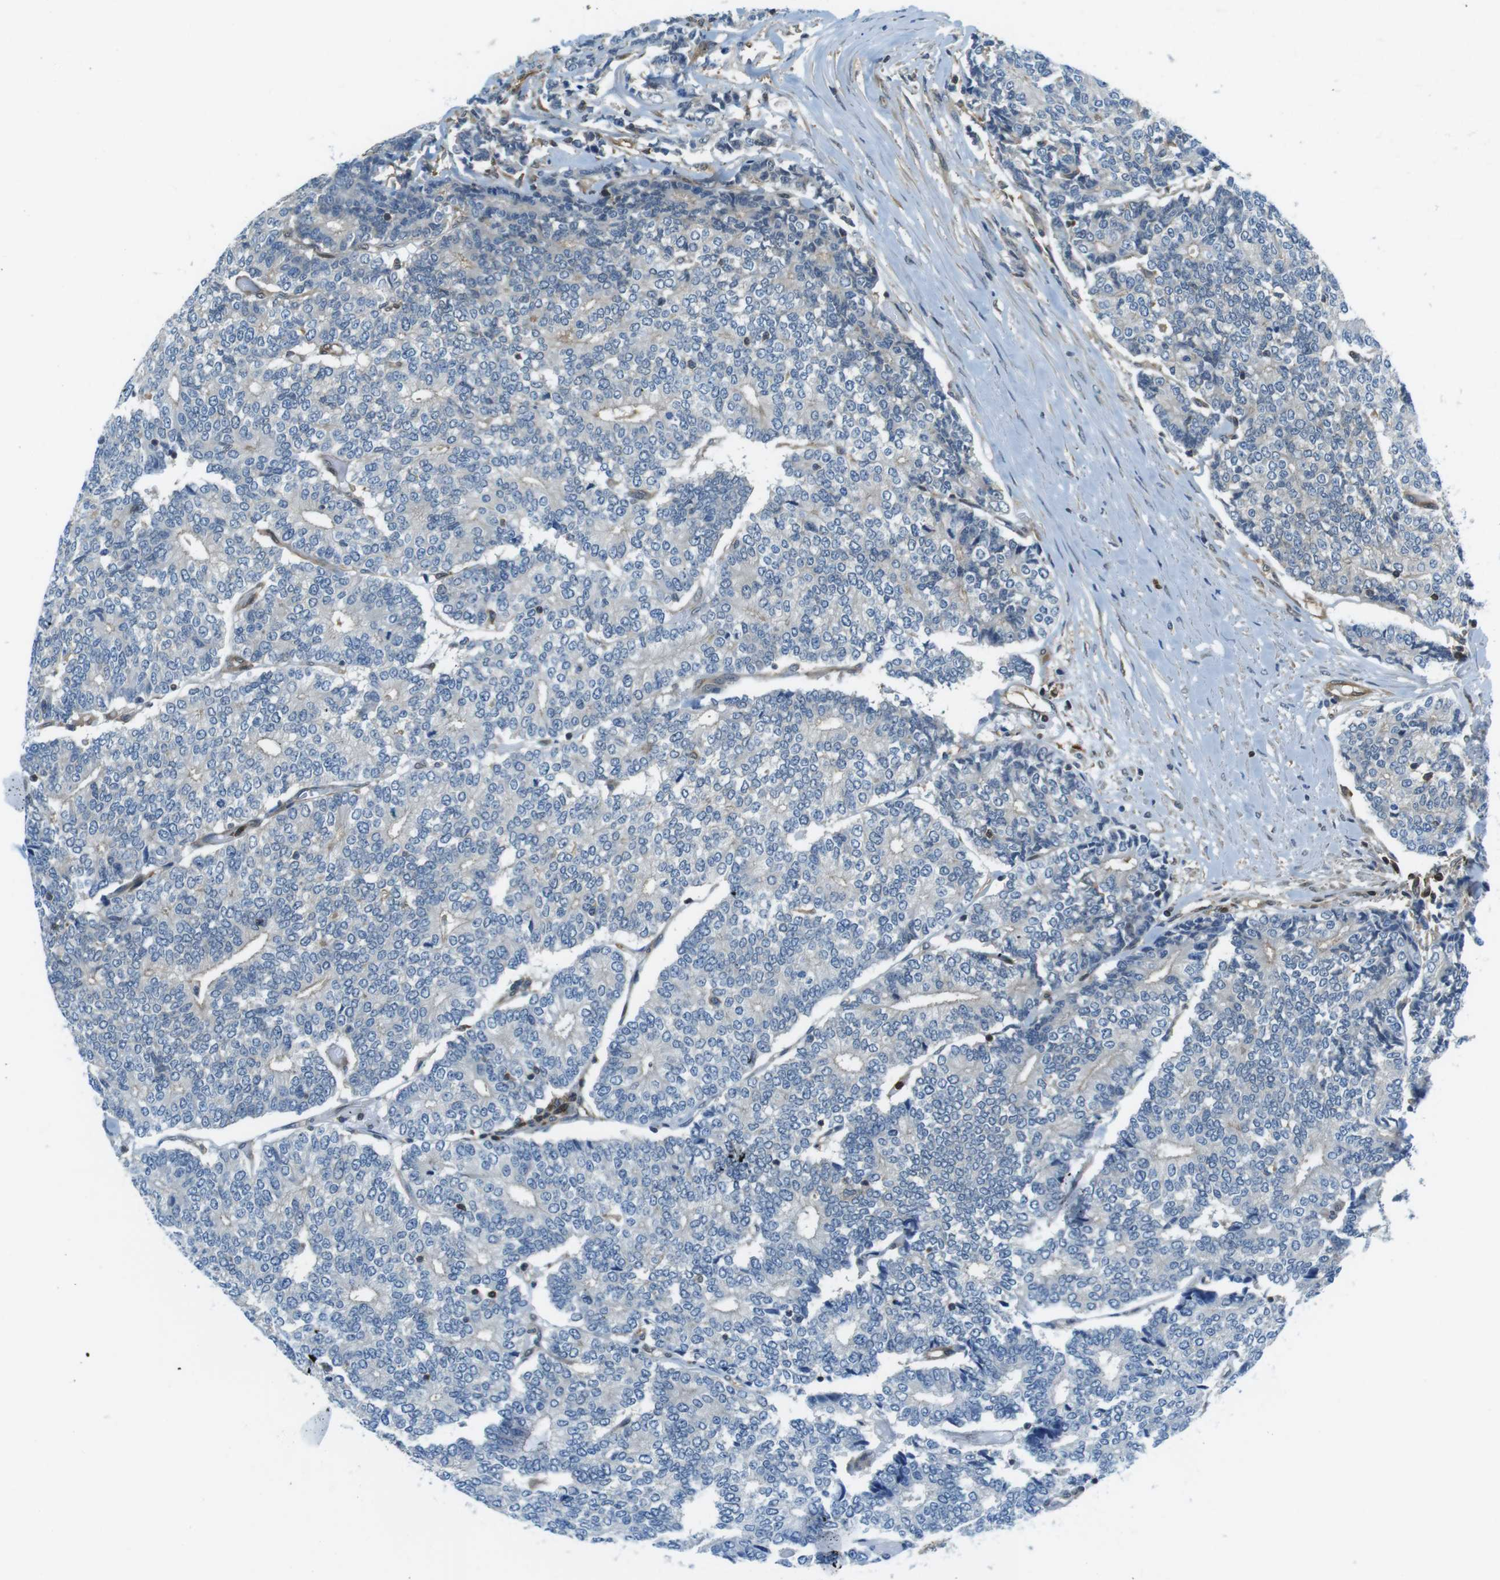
{"staining": {"intensity": "negative", "quantity": "none", "location": "none"}, "tissue": "prostate cancer", "cell_type": "Tumor cells", "image_type": "cancer", "snomed": [{"axis": "morphology", "description": "Normal tissue, NOS"}, {"axis": "morphology", "description": "Adenocarcinoma, High grade"}, {"axis": "topography", "description": "Prostate"}, {"axis": "topography", "description": "Seminal veicle"}], "caption": "DAB immunohistochemical staining of human prostate cancer shows no significant expression in tumor cells.", "gene": "TES", "patient": {"sex": "male", "age": 55}}